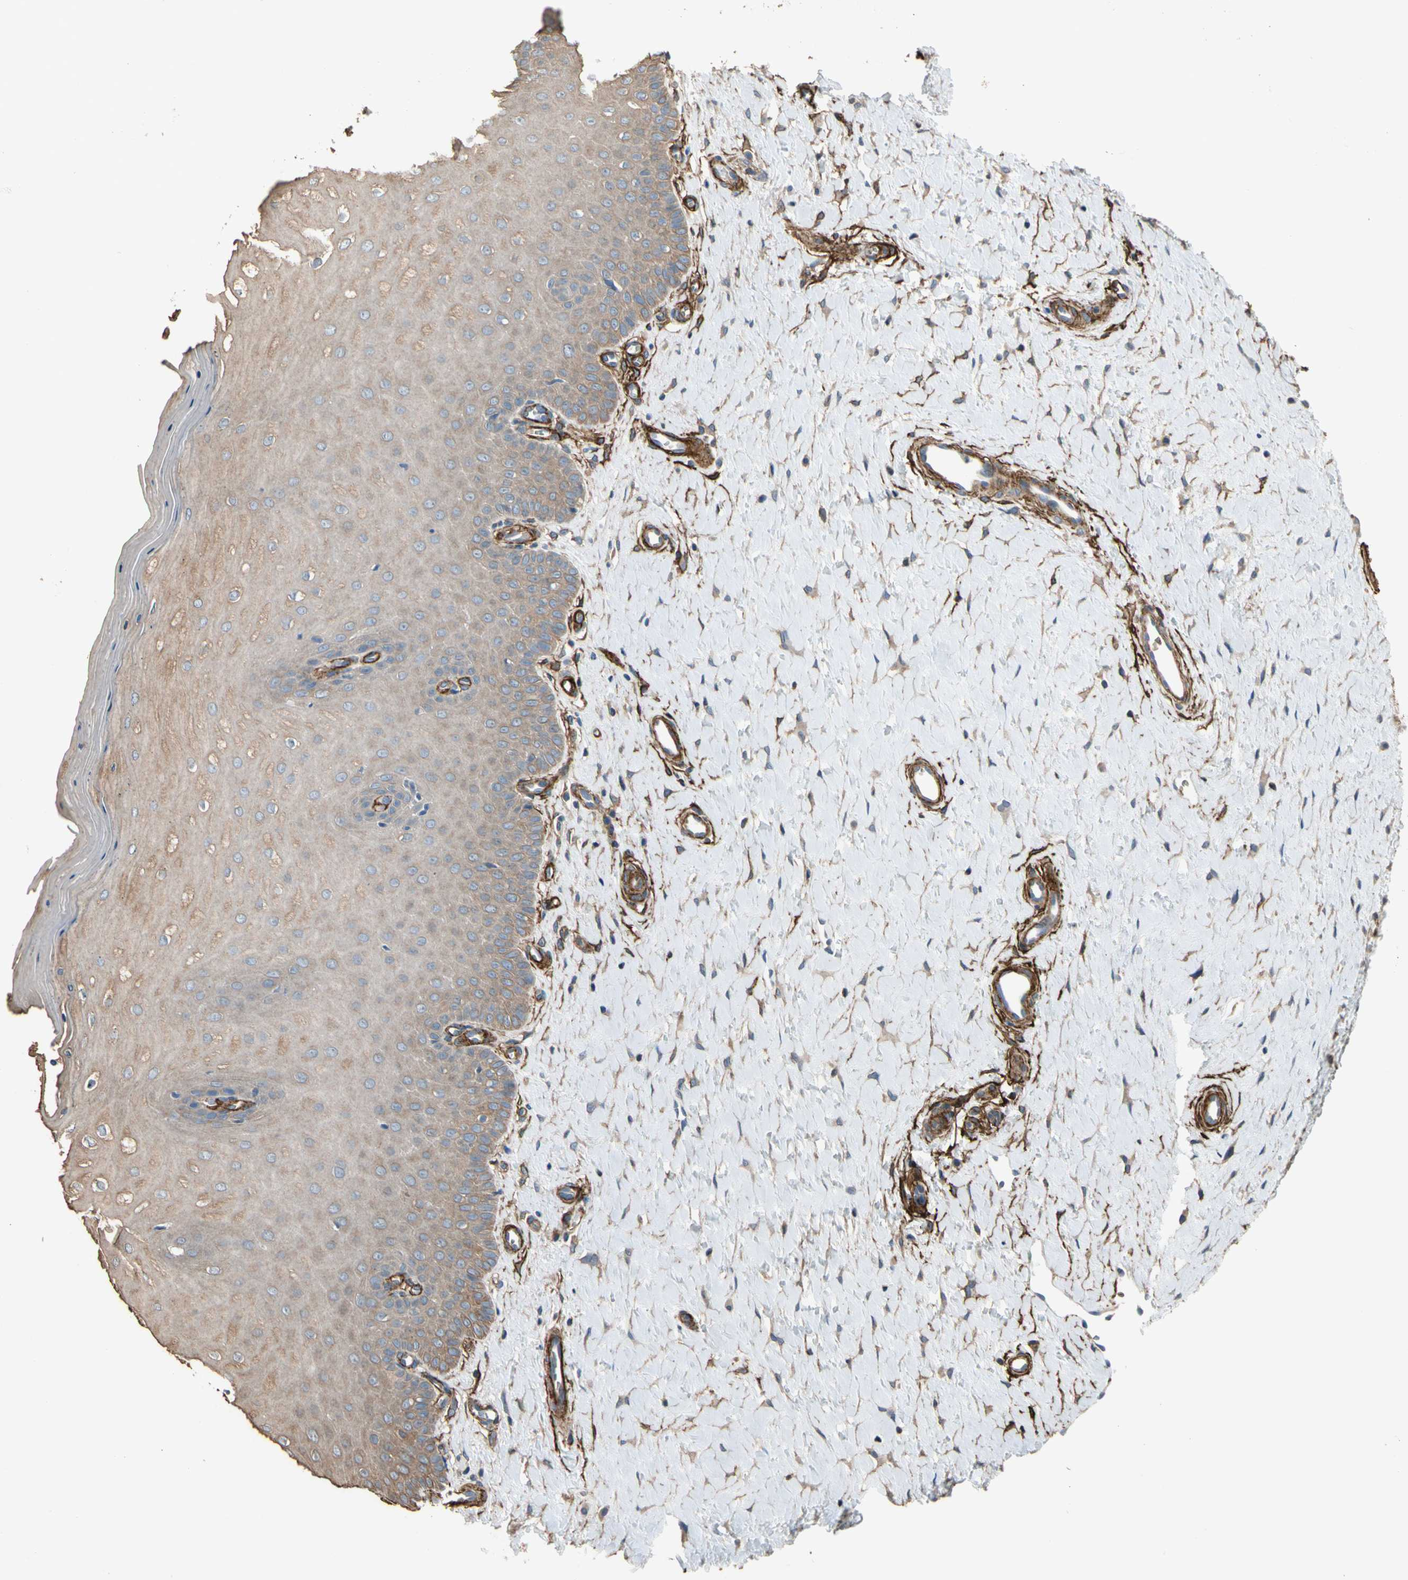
{"staining": {"intensity": "weak", "quantity": "25%-75%", "location": "cytoplasmic/membranous"}, "tissue": "cervix", "cell_type": "Glandular cells", "image_type": "normal", "snomed": [{"axis": "morphology", "description": "Normal tissue, NOS"}, {"axis": "topography", "description": "Cervix"}], "caption": "Weak cytoplasmic/membranous positivity is appreciated in approximately 25%-75% of glandular cells in benign cervix. (IHC, brightfield microscopy, high magnification).", "gene": "SUSD2", "patient": {"sex": "female", "age": 55}}